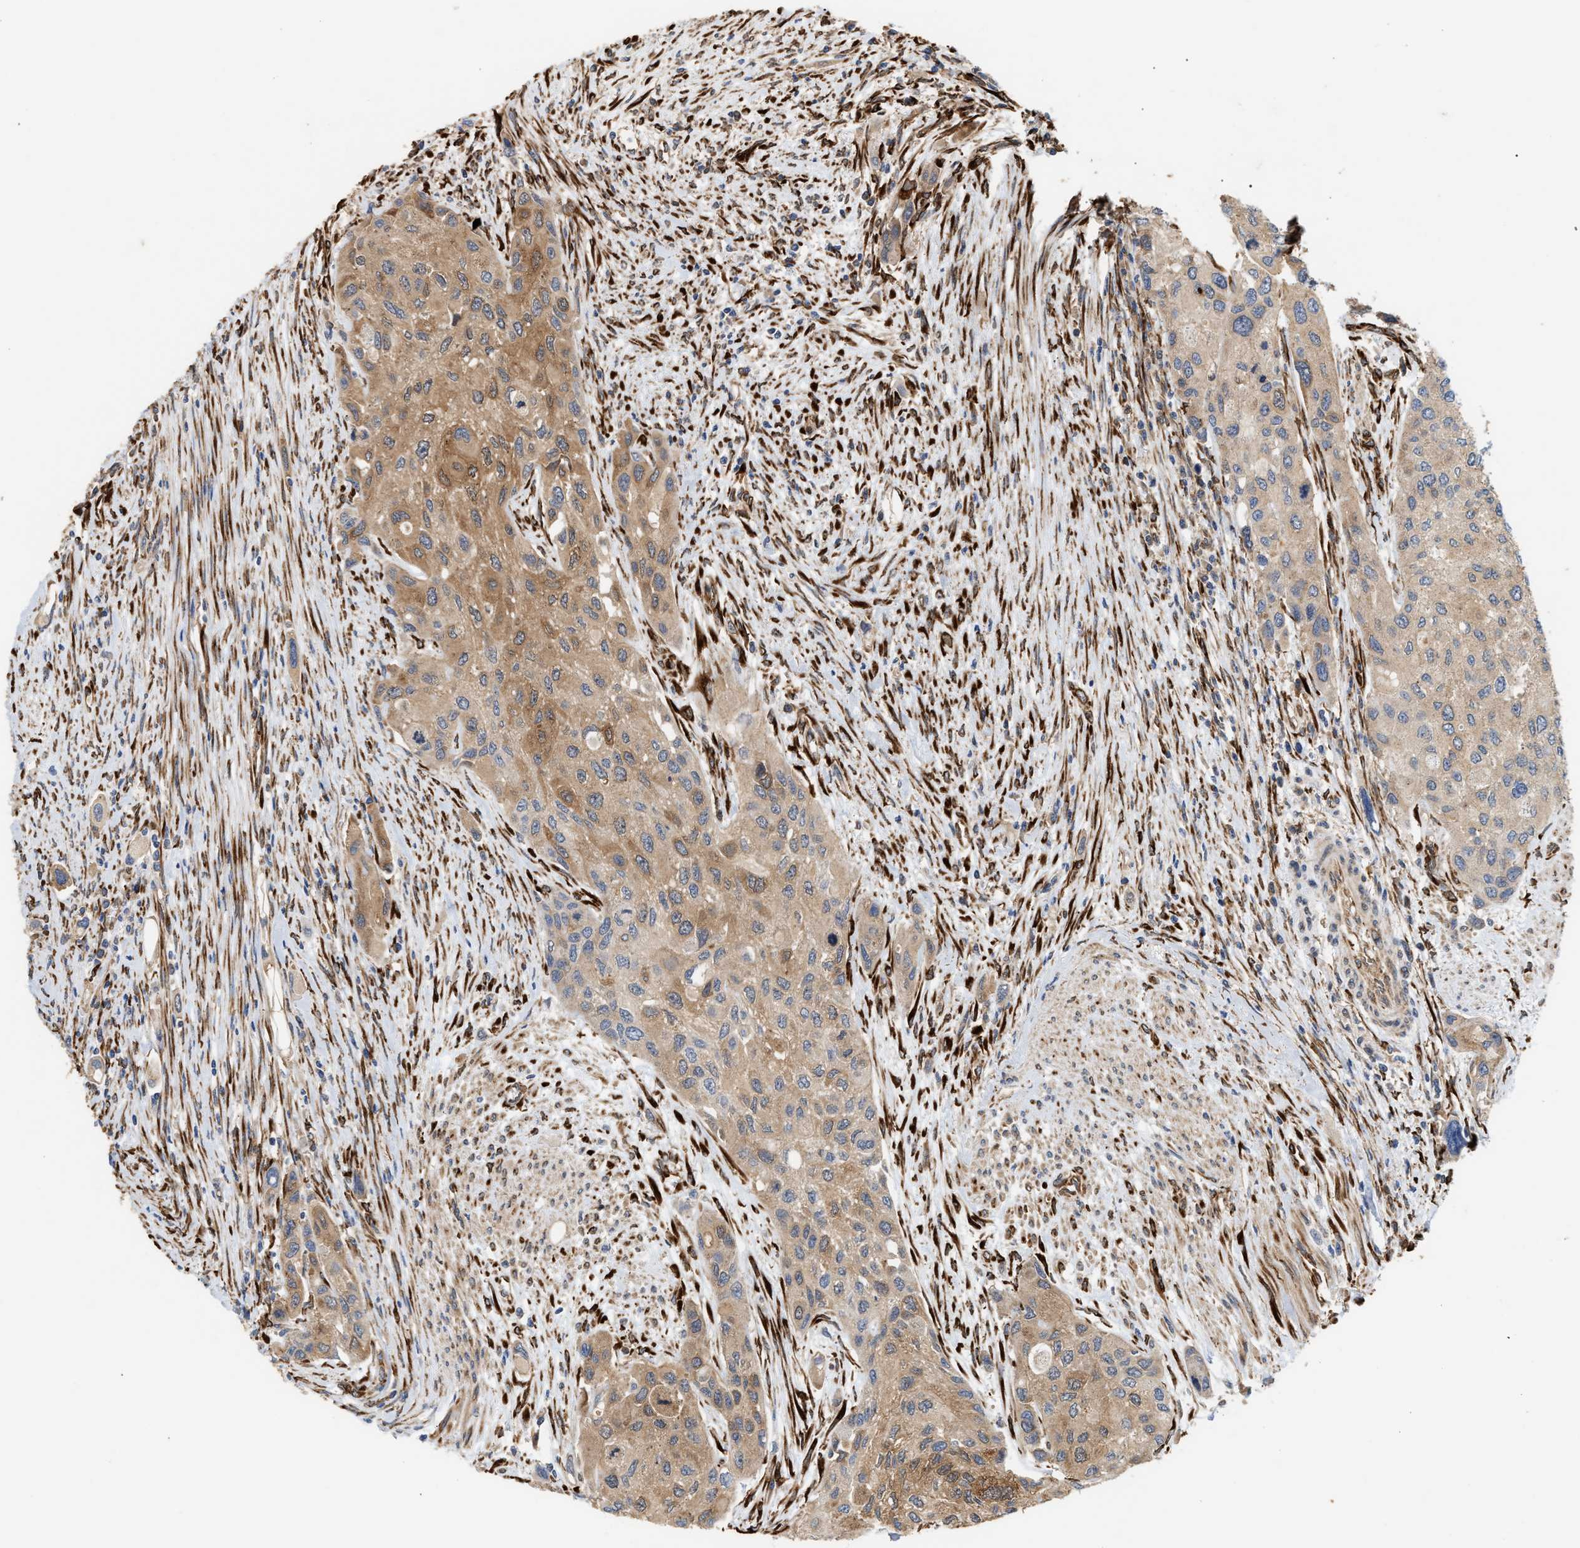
{"staining": {"intensity": "moderate", "quantity": "25%-75%", "location": "cytoplasmic/membranous"}, "tissue": "urothelial cancer", "cell_type": "Tumor cells", "image_type": "cancer", "snomed": [{"axis": "morphology", "description": "Urothelial carcinoma, High grade"}, {"axis": "topography", "description": "Urinary bladder"}], "caption": "Immunohistochemical staining of urothelial cancer demonstrates medium levels of moderate cytoplasmic/membranous protein staining in approximately 25%-75% of tumor cells.", "gene": "PLCD1", "patient": {"sex": "female", "age": 56}}